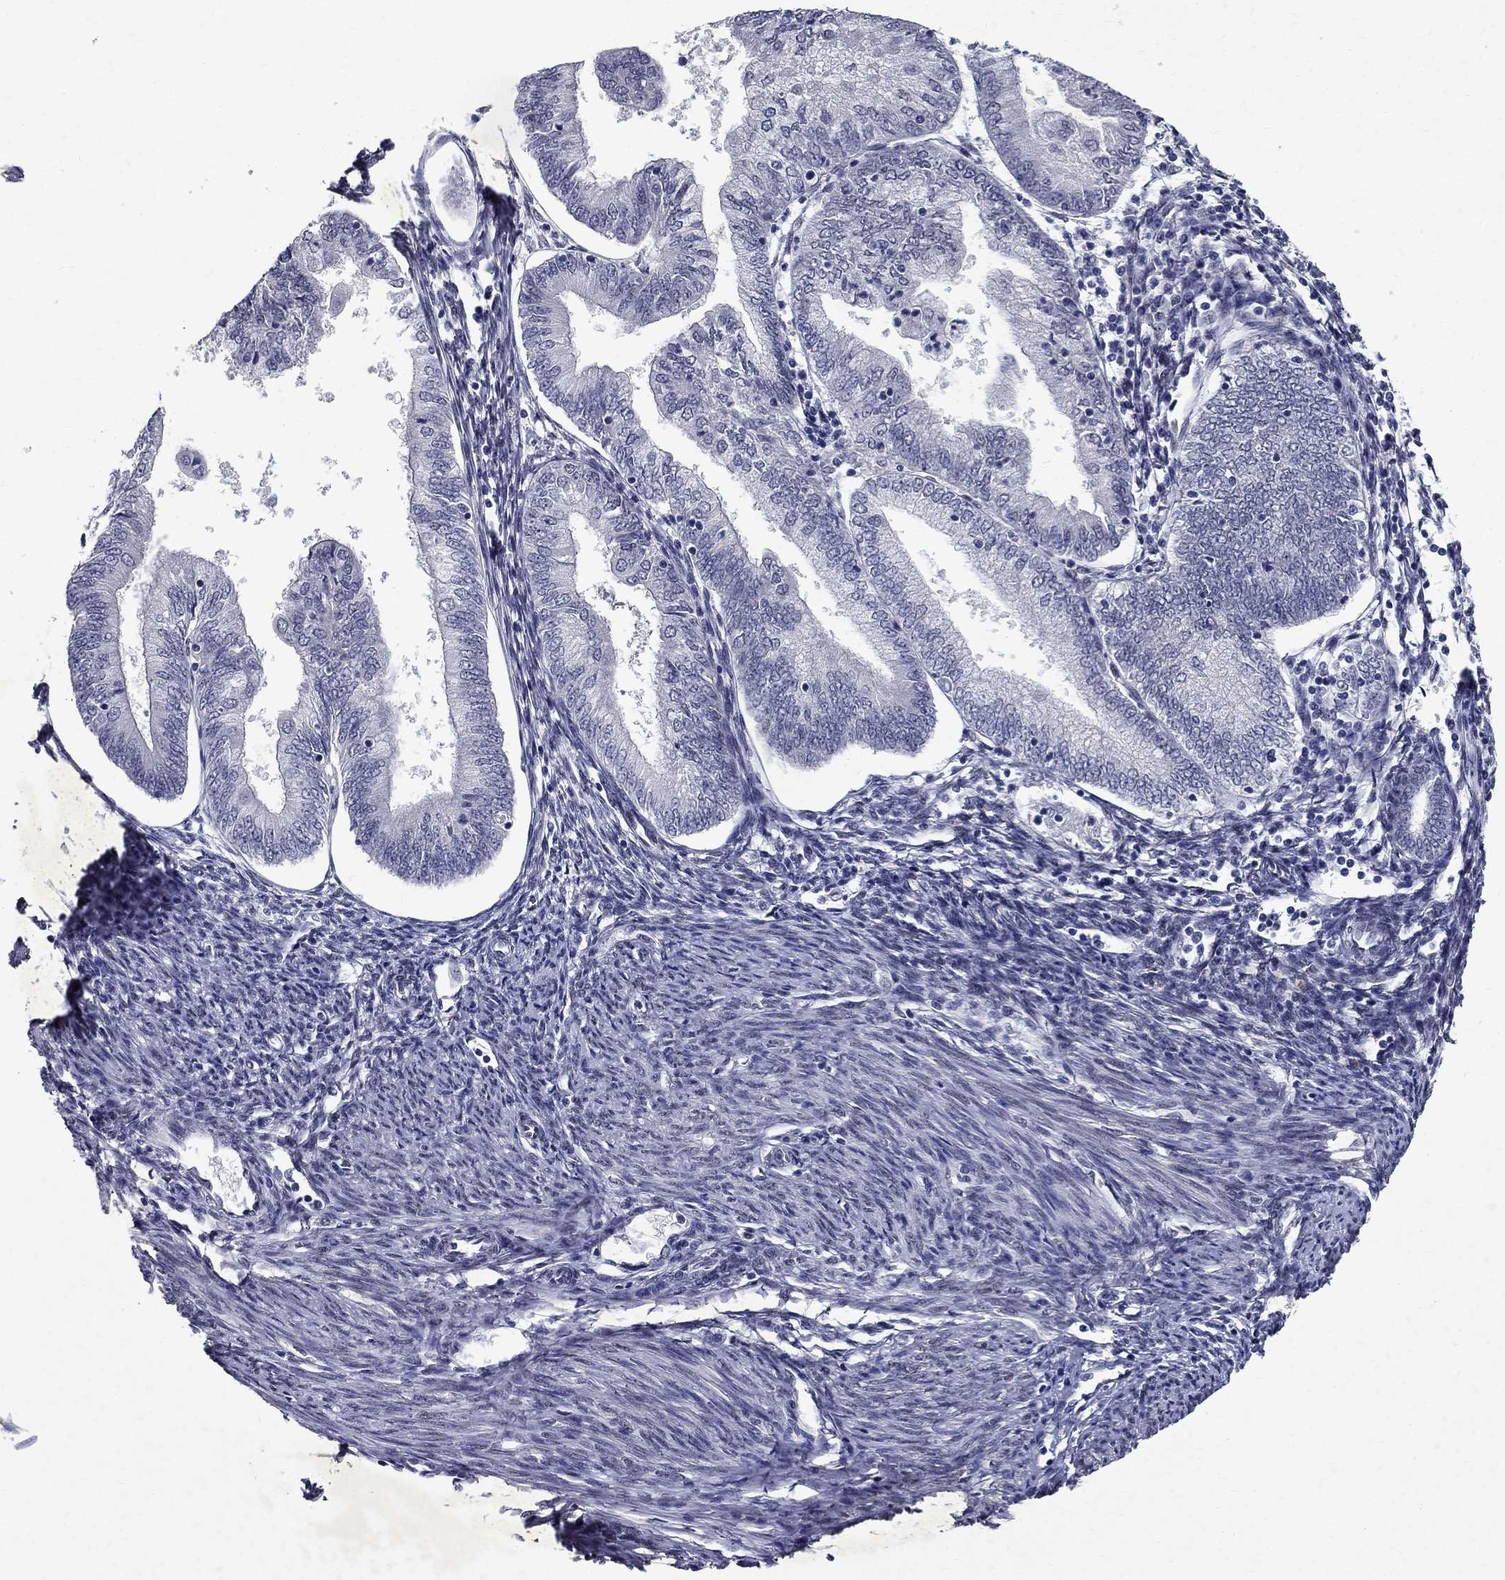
{"staining": {"intensity": "negative", "quantity": "none", "location": "none"}, "tissue": "endometrial cancer", "cell_type": "Tumor cells", "image_type": "cancer", "snomed": [{"axis": "morphology", "description": "Adenocarcinoma, NOS"}, {"axis": "topography", "description": "Endometrium"}], "caption": "Tumor cells show no significant protein staining in endometrial adenocarcinoma.", "gene": "RBFOX1", "patient": {"sex": "female", "age": 55}}